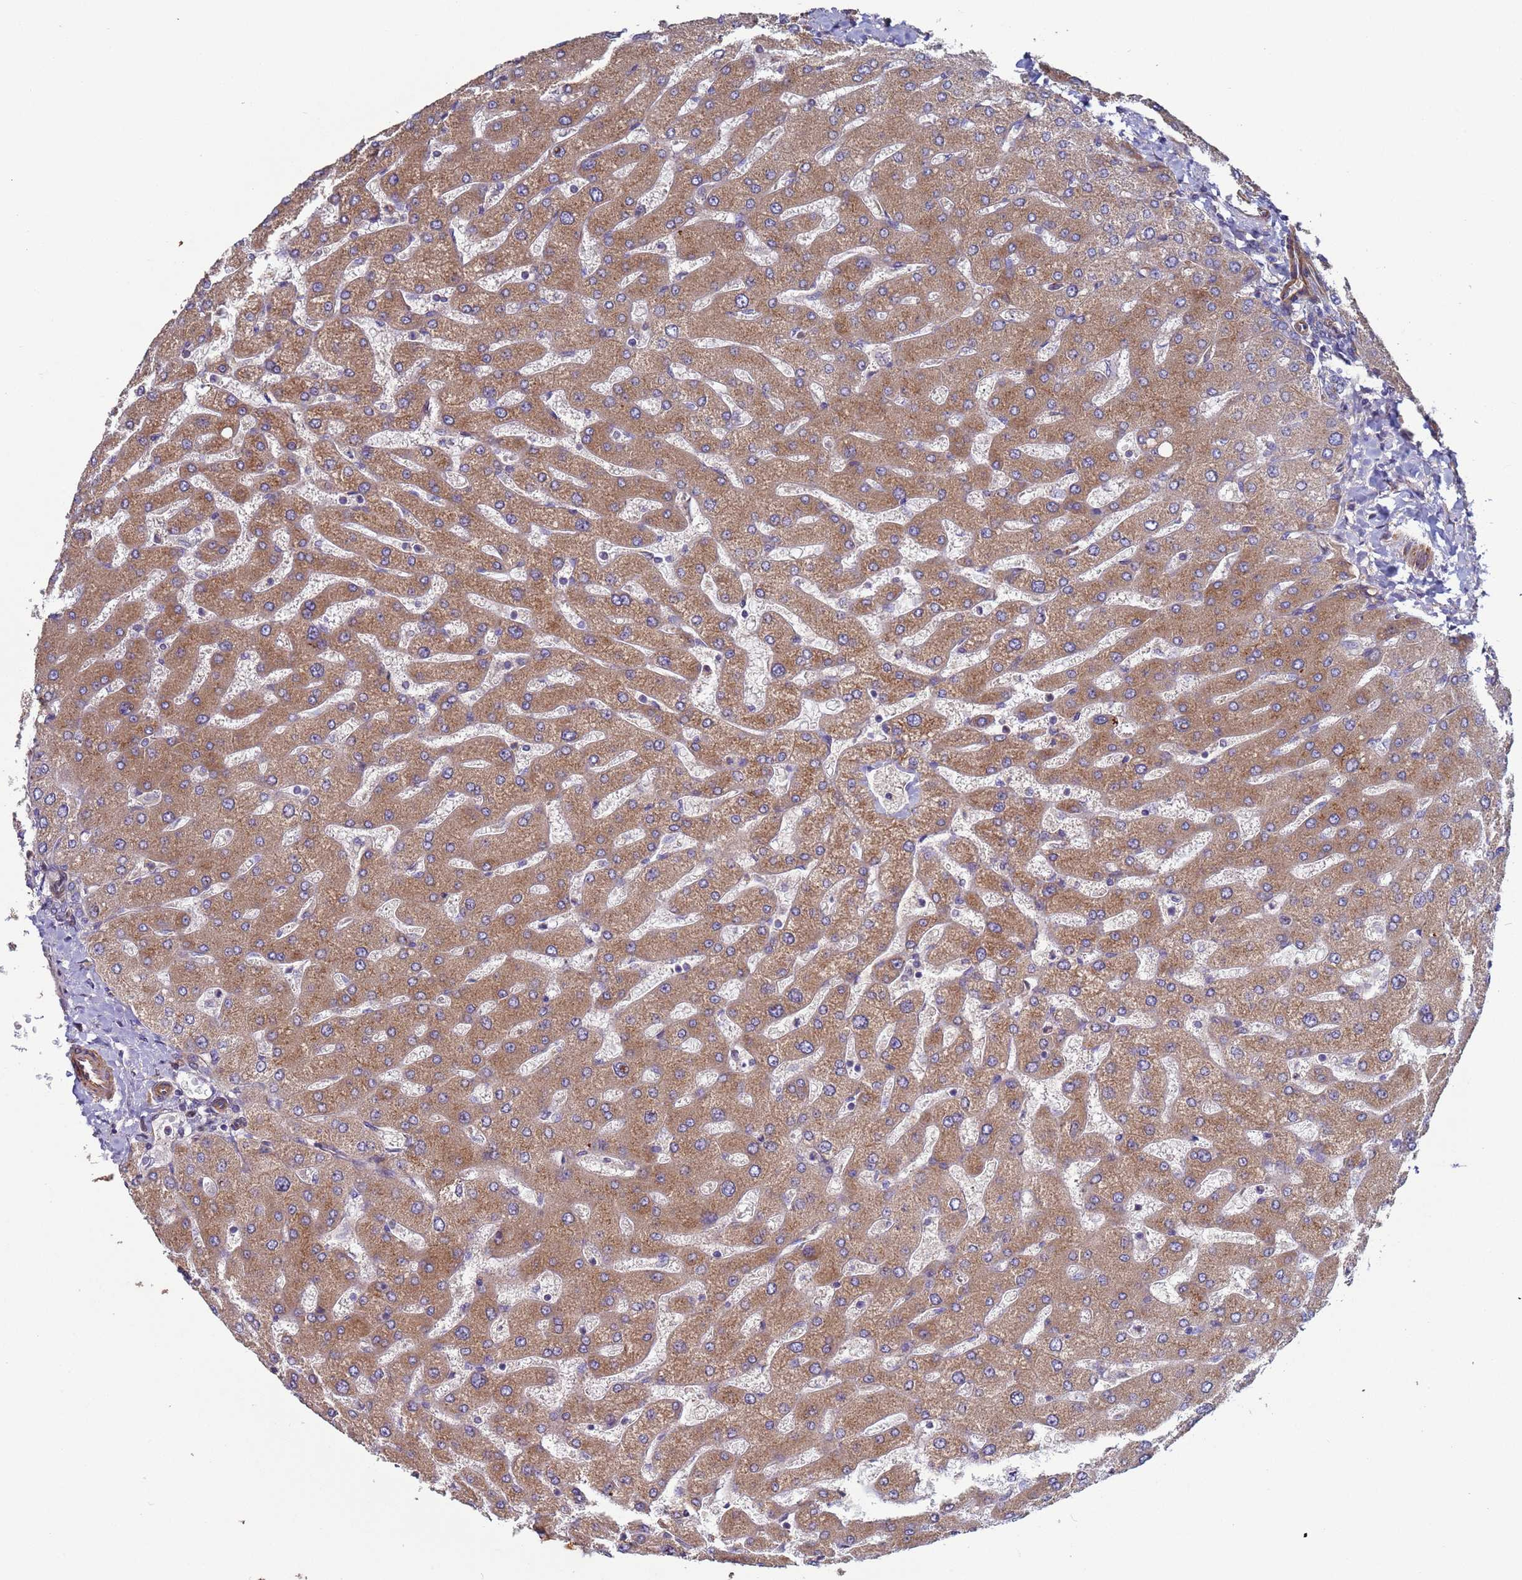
{"staining": {"intensity": "negative", "quantity": "none", "location": "none"}, "tissue": "liver", "cell_type": "Cholangiocytes", "image_type": "normal", "snomed": [{"axis": "morphology", "description": "Normal tissue, NOS"}, {"axis": "topography", "description": "Liver"}], "caption": "This is an immunohistochemistry (IHC) image of normal human liver. There is no positivity in cholangiocytes.", "gene": "ZBTB39", "patient": {"sex": "male", "age": 55}}